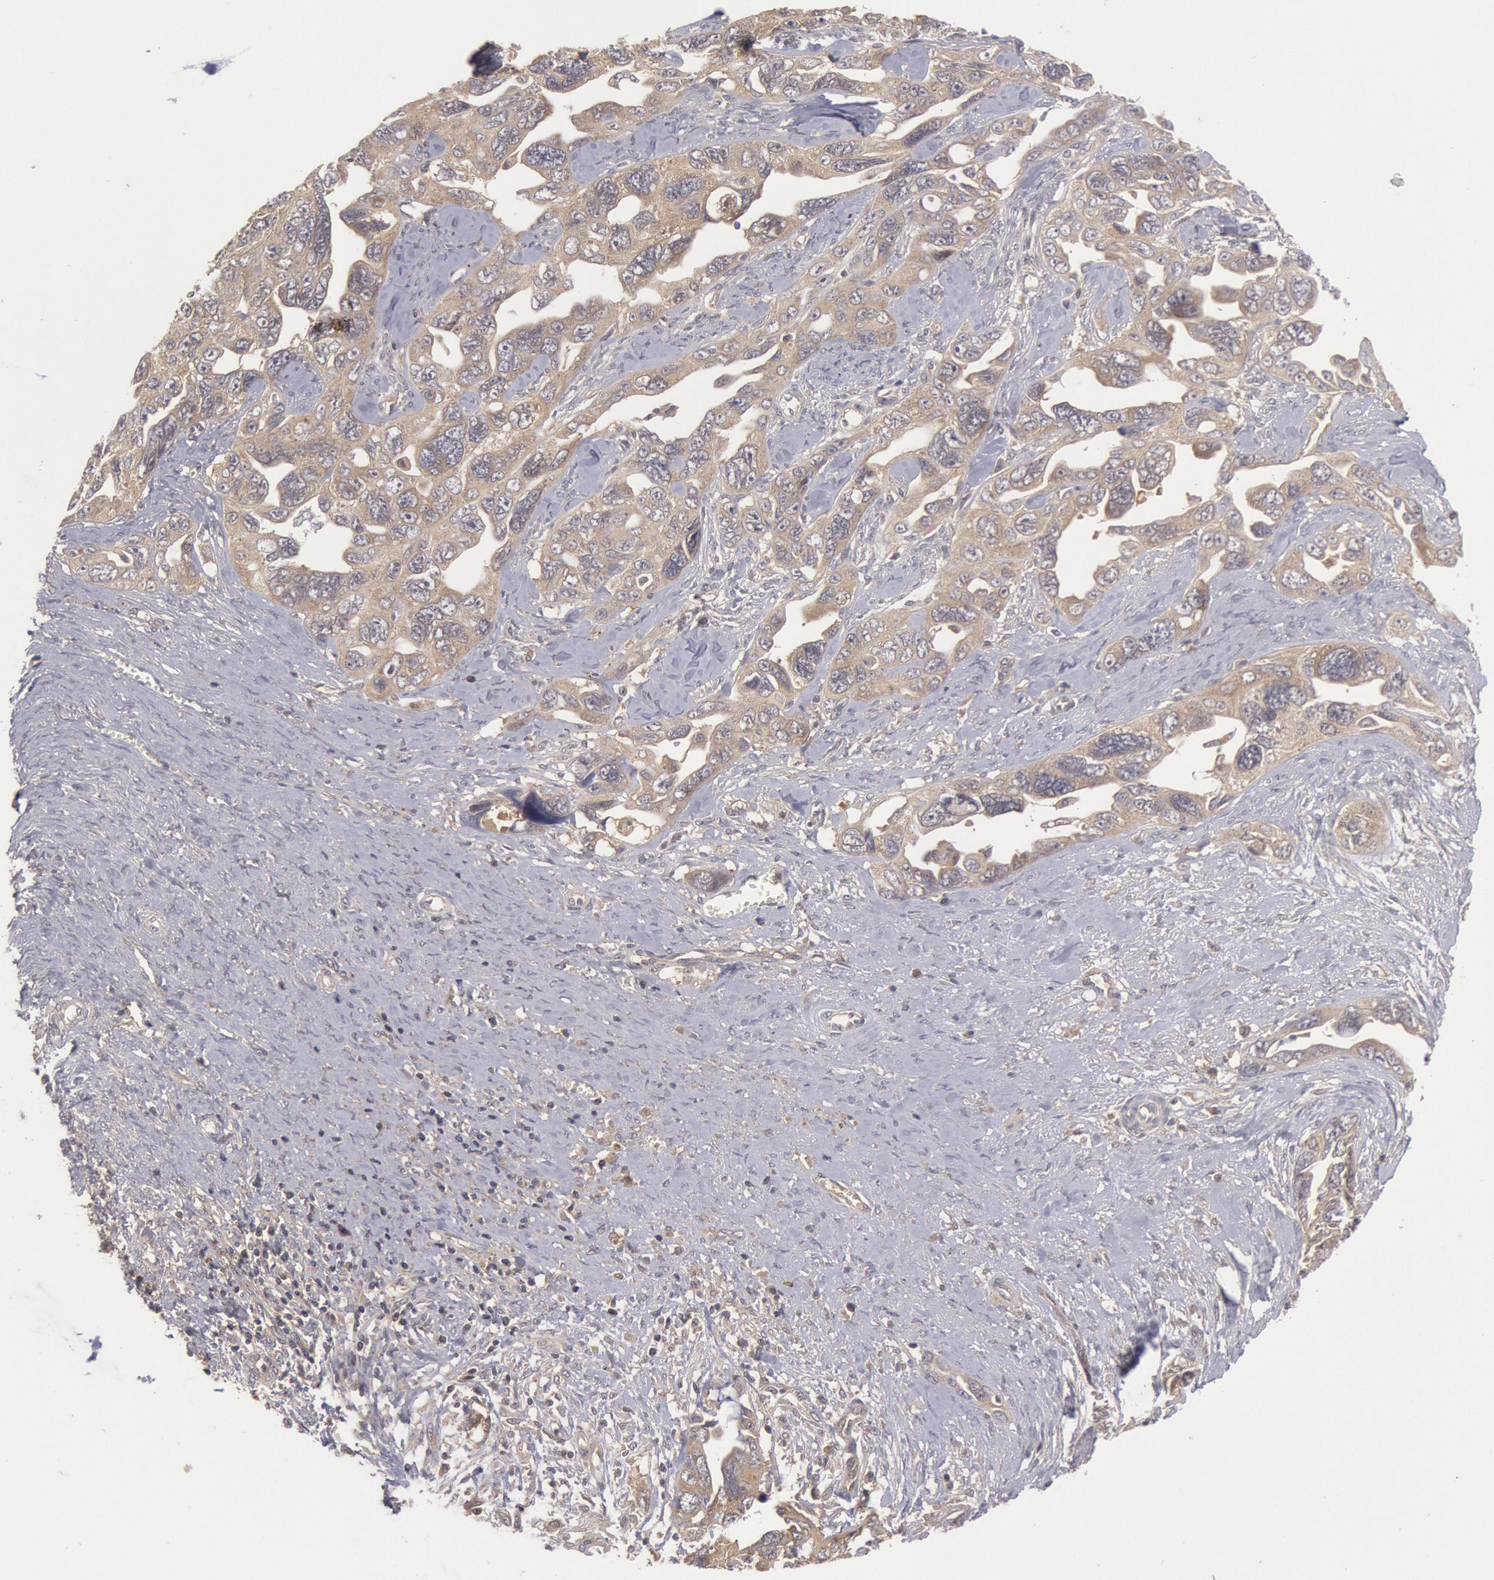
{"staining": {"intensity": "weak", "quantity": ">75%", "location": "cytoplasmic/membranous"}, "tissue": "ovarian cancer", "cell_type": "Tumor cells", "image_type": "cancer", "snomed": [{"axis": "morphology", "description": "Cystadenocarcinoma, serous, NOS"}, {"axis": "topography", "description": "Ovary"}], "caption": "Immunohistochemistry (IHC) of ovarian cancer (serous cystadenocarcinoma) exhibits low levels of weak cytoplasmic/membranous staining in approximately >75% of tumor cells. (brown staining indicates protein expression, while blue staining denotes nuclei).", "gene": "BRAF", "patient": {"sex": "female", "age": 63}}